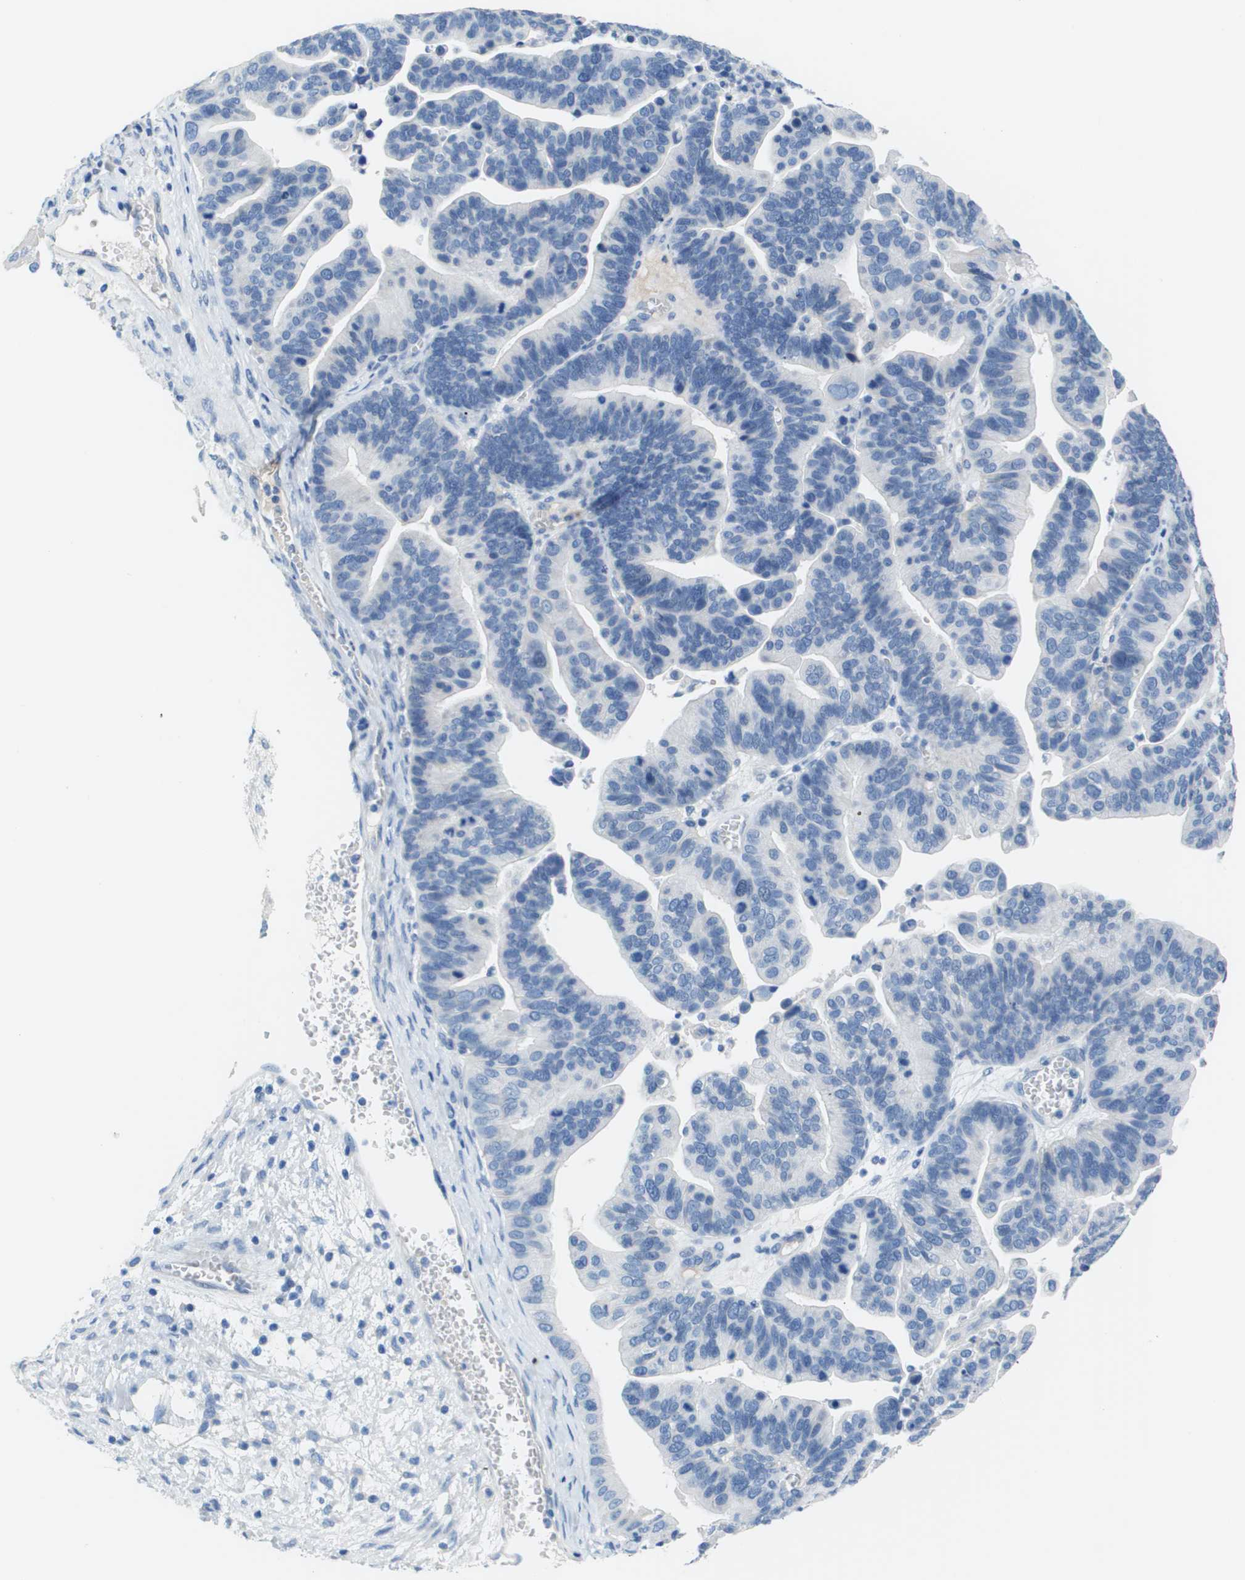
{"staining": {"intensity": "negative", "quantity": "none", "location": "none"}, "tissue": "ovarian cancer", "cell_type": "Tumor cells", "image_type": "cancer", "snomed": [{"axis": "morphology", "description": "Cystadenocarcinoma, serous, NOS"}, {"axis": "topography", "description": "Ovary"}], "caption": "High power microscopy photomicrograph of an IHC micrograph of ovarian cancer, revealing no significant positivity in tumor cells. The staining is performed using DAB (3,3'-diaminobenzidine) brown chromogen with nuclei counter-stained in using hematoxylin.", "gene": "NCS1", "patient": {"sex": "female", "age": 56}}